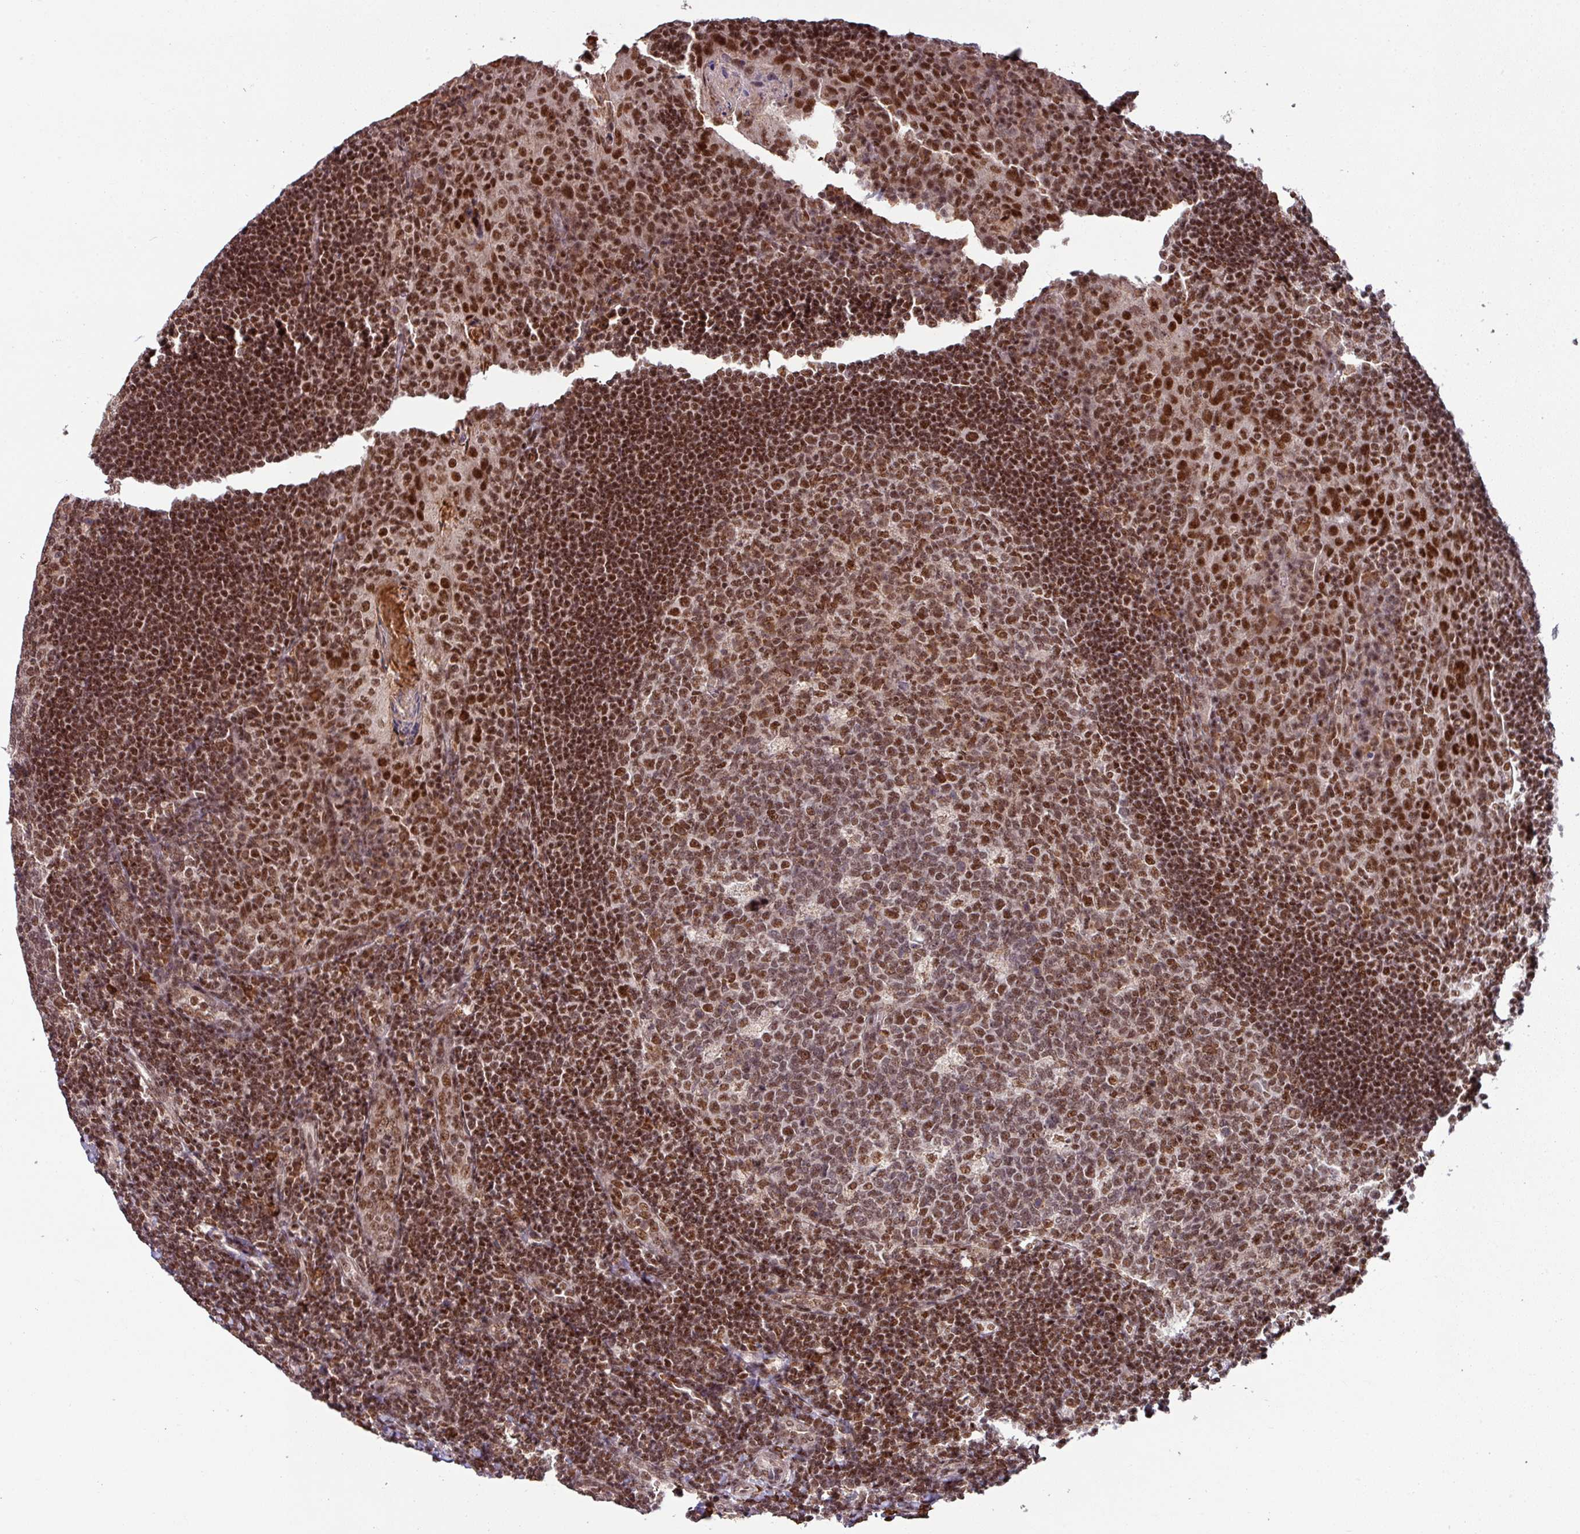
{"staining": {"intensity": "moderate", "quantity": ">75%", "location": "nuclear"}, "tissue": "tonsil", "cell_type": "Germinal center cells", "image_type": "normal", "snomed": [{"axis": "morphology", "description": "Normal tissue, NOS"}, {"axis": "topography", "description": "Tonsil"}], "caption": "Immunohistochemical staining of normal tonsil reveals medium levels of moderate nuclear expression in about >75% of germinal center cells.", "gene": "PHF23", "patient": {"sex": "male", "age": 17}}